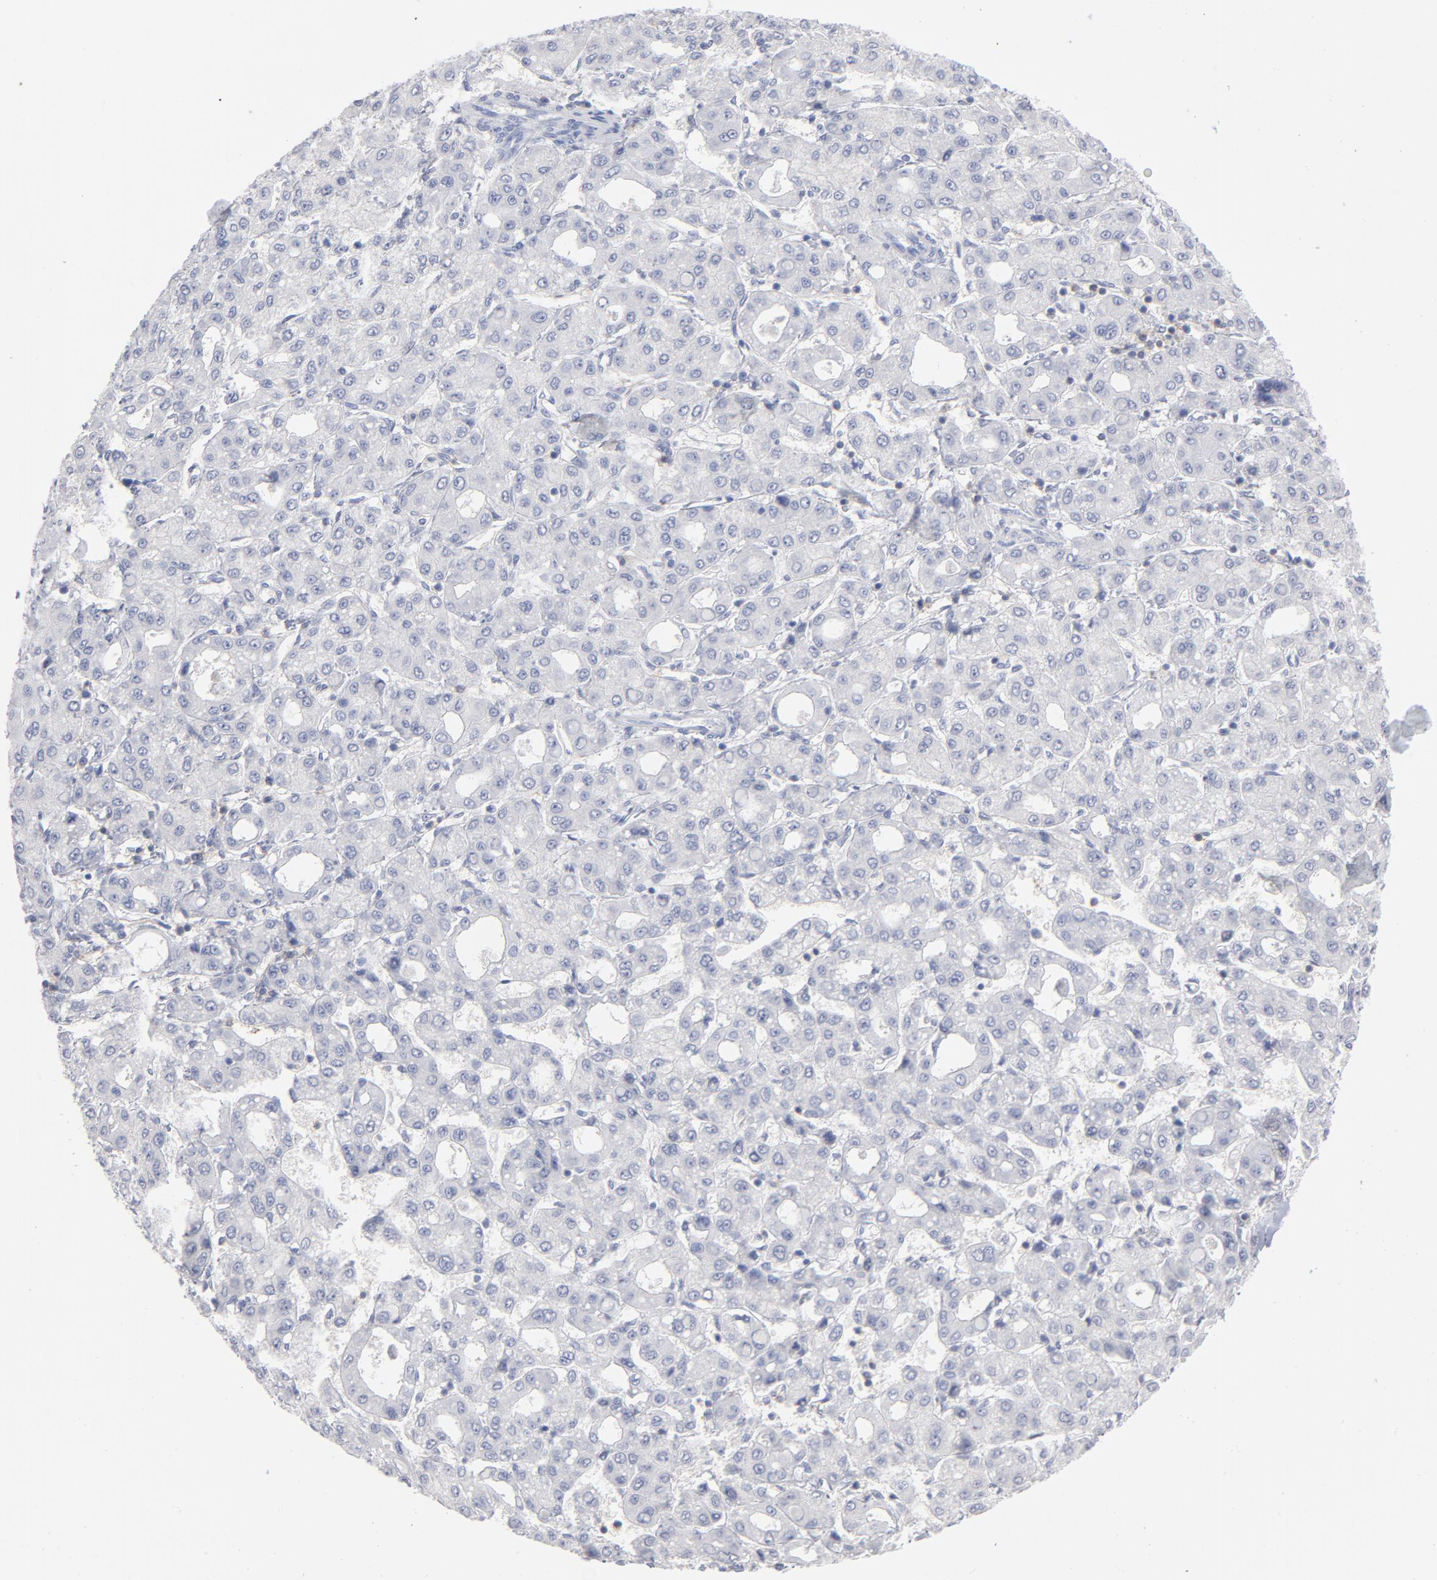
{"staining": {"intensity": "negative", "quantity": "none", "location": "none"}, "tissue": "liver cancer", "cell_type": "Tumor cells", "image_type": "cancer", "snomed": [{"axis": "morphology", "description": "Carcinoma, Hepatocellular, NOS"}, {"axis": "topography", "description": "Liver"}], "caption": "Immunohistochemistry image of neoplastic tissue: liver cancer stained with DAB demonstrates no significant protein expression in tumor cells.", "gene": "P2RY8", "patient": {"sex": "male", "age": 69}}